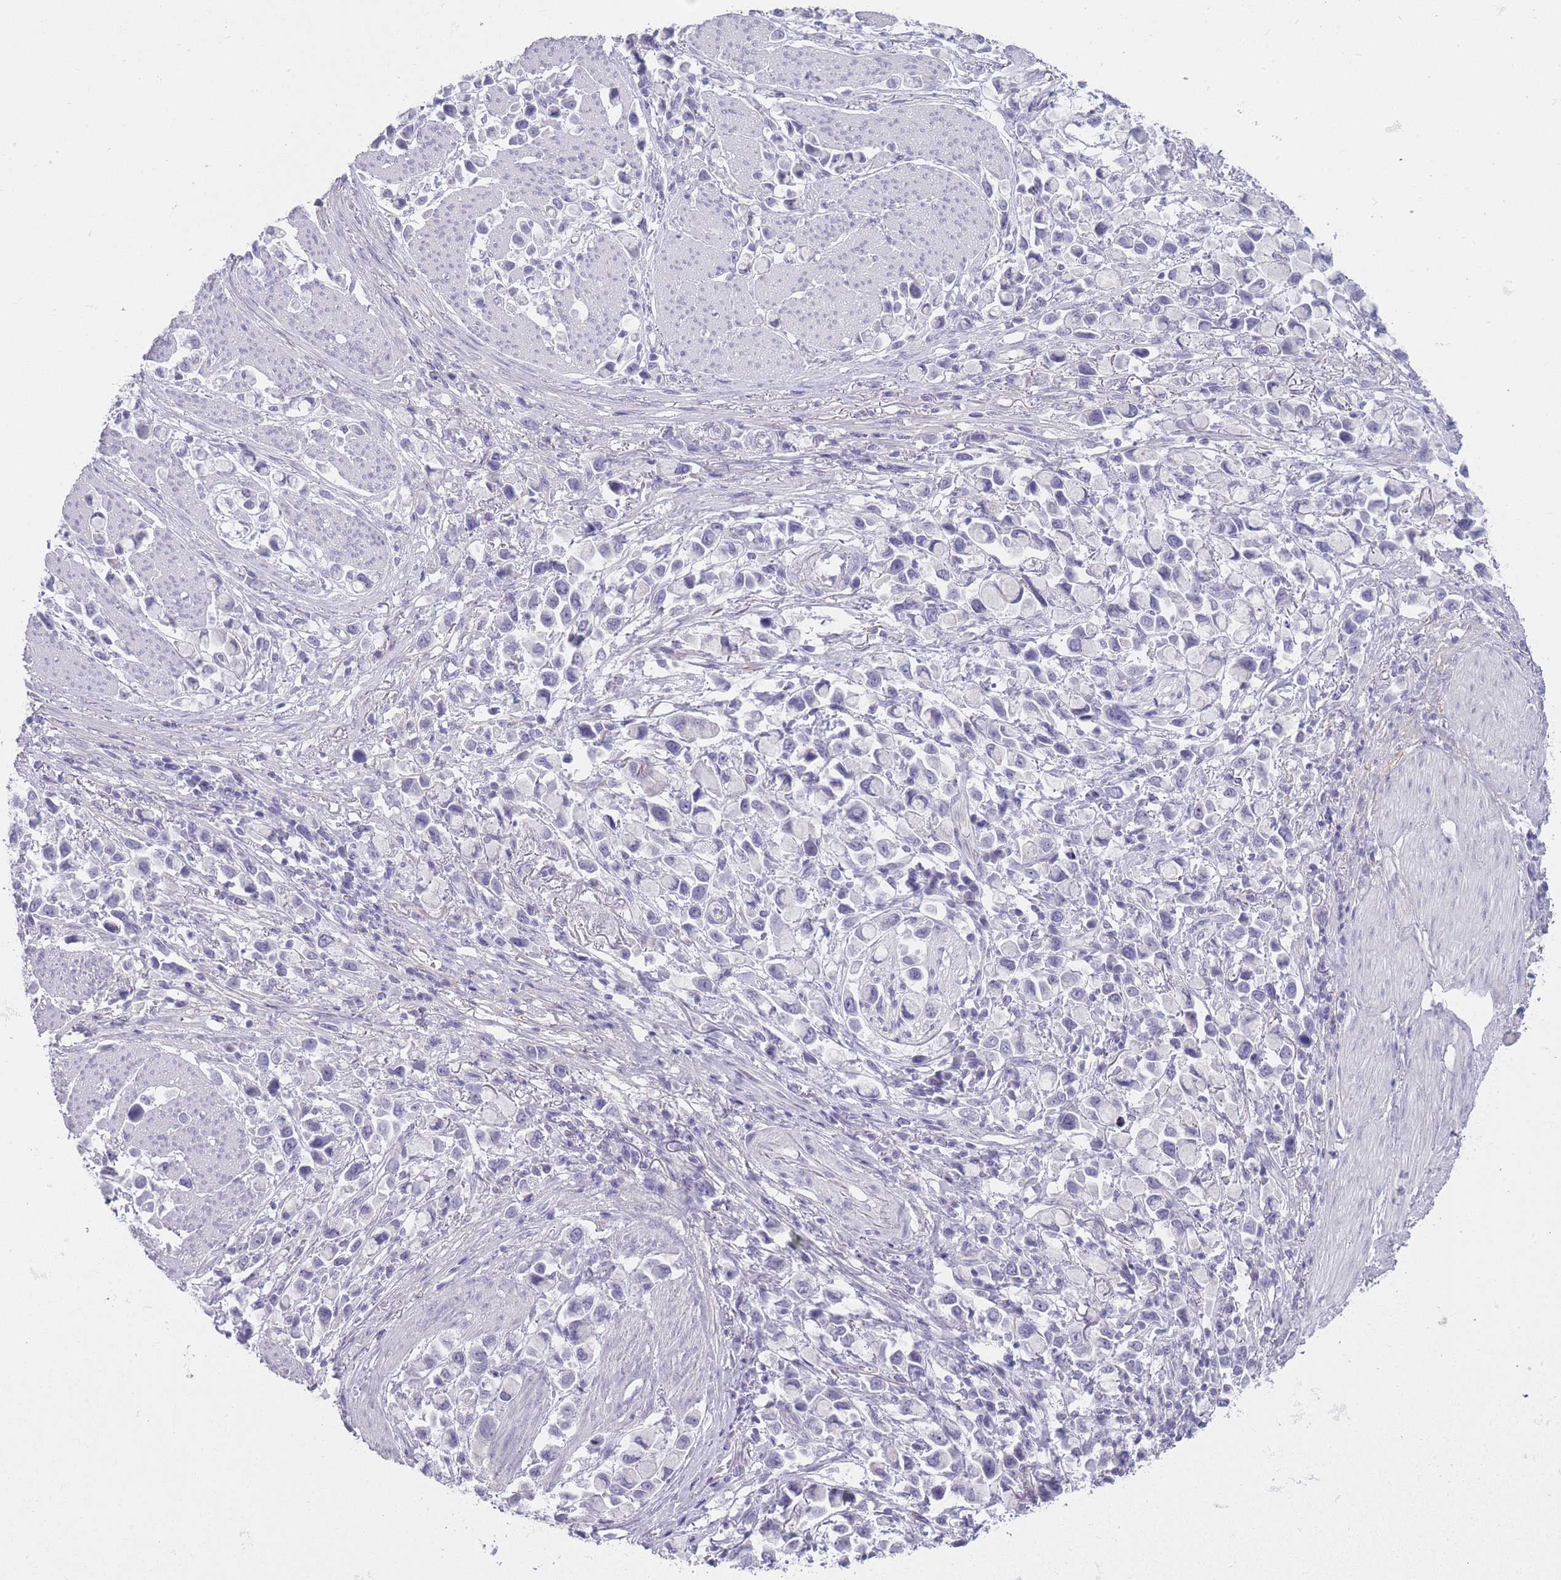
{"staining": {"intensity": "negative", "quantity": "none", "location": "none"}, "tissue": "stomach cancer", "cell_type": "Tumor cells", "image_type": "cancer", "snomed": [{"axis": "morphology", "description": "Adenocarcinoma, NOS"}, {"axis": "topography", "description": "Stomach"}], "caption": "DAB immunohistochemical staining of human adenocarcinoma (stomach) reveals no significant positivity in tumor cells.", "gene": "DCANP1", "patient": {"sex": "female", "age": 81}}